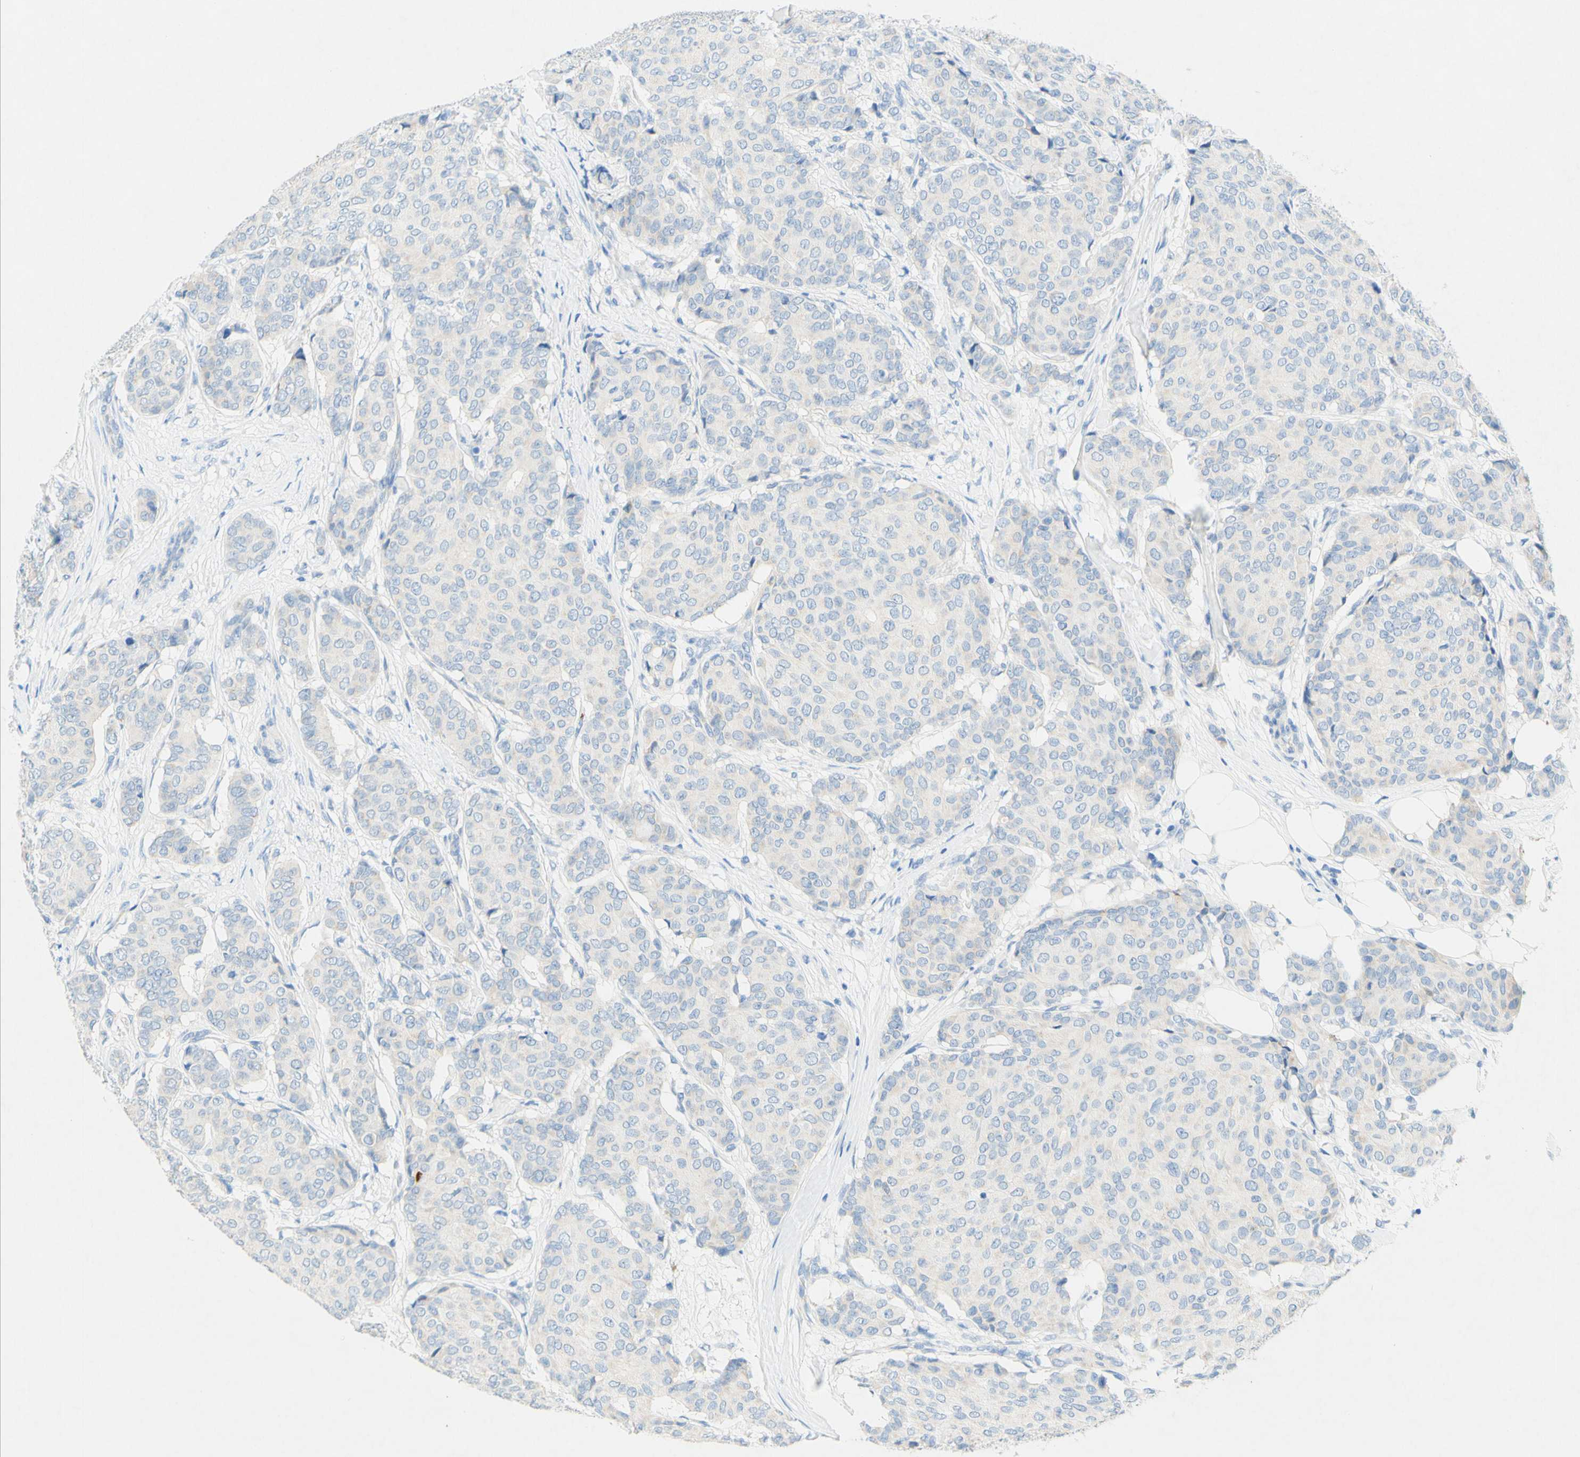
{"staining": {"intensity": "negative", "quantity": "none", "location": "none"}, "tissue": "breast cancer", "cell_type": "Tumor cells", "image_type": "cancer", "snomed": [{"axis": "morphology", "description": "Duct carcinoma"}, {"axis": "topography", "description": "Breast"}], "caption": "A high-resolution histopathology image shows immunohistochemistry (IHC) staining of breast cancer (intraductal carcinoma), which reveals no significant expression in tumor cells.", "gene": "SLC46A1", "patient": {"sex": "female", "age": 75}}